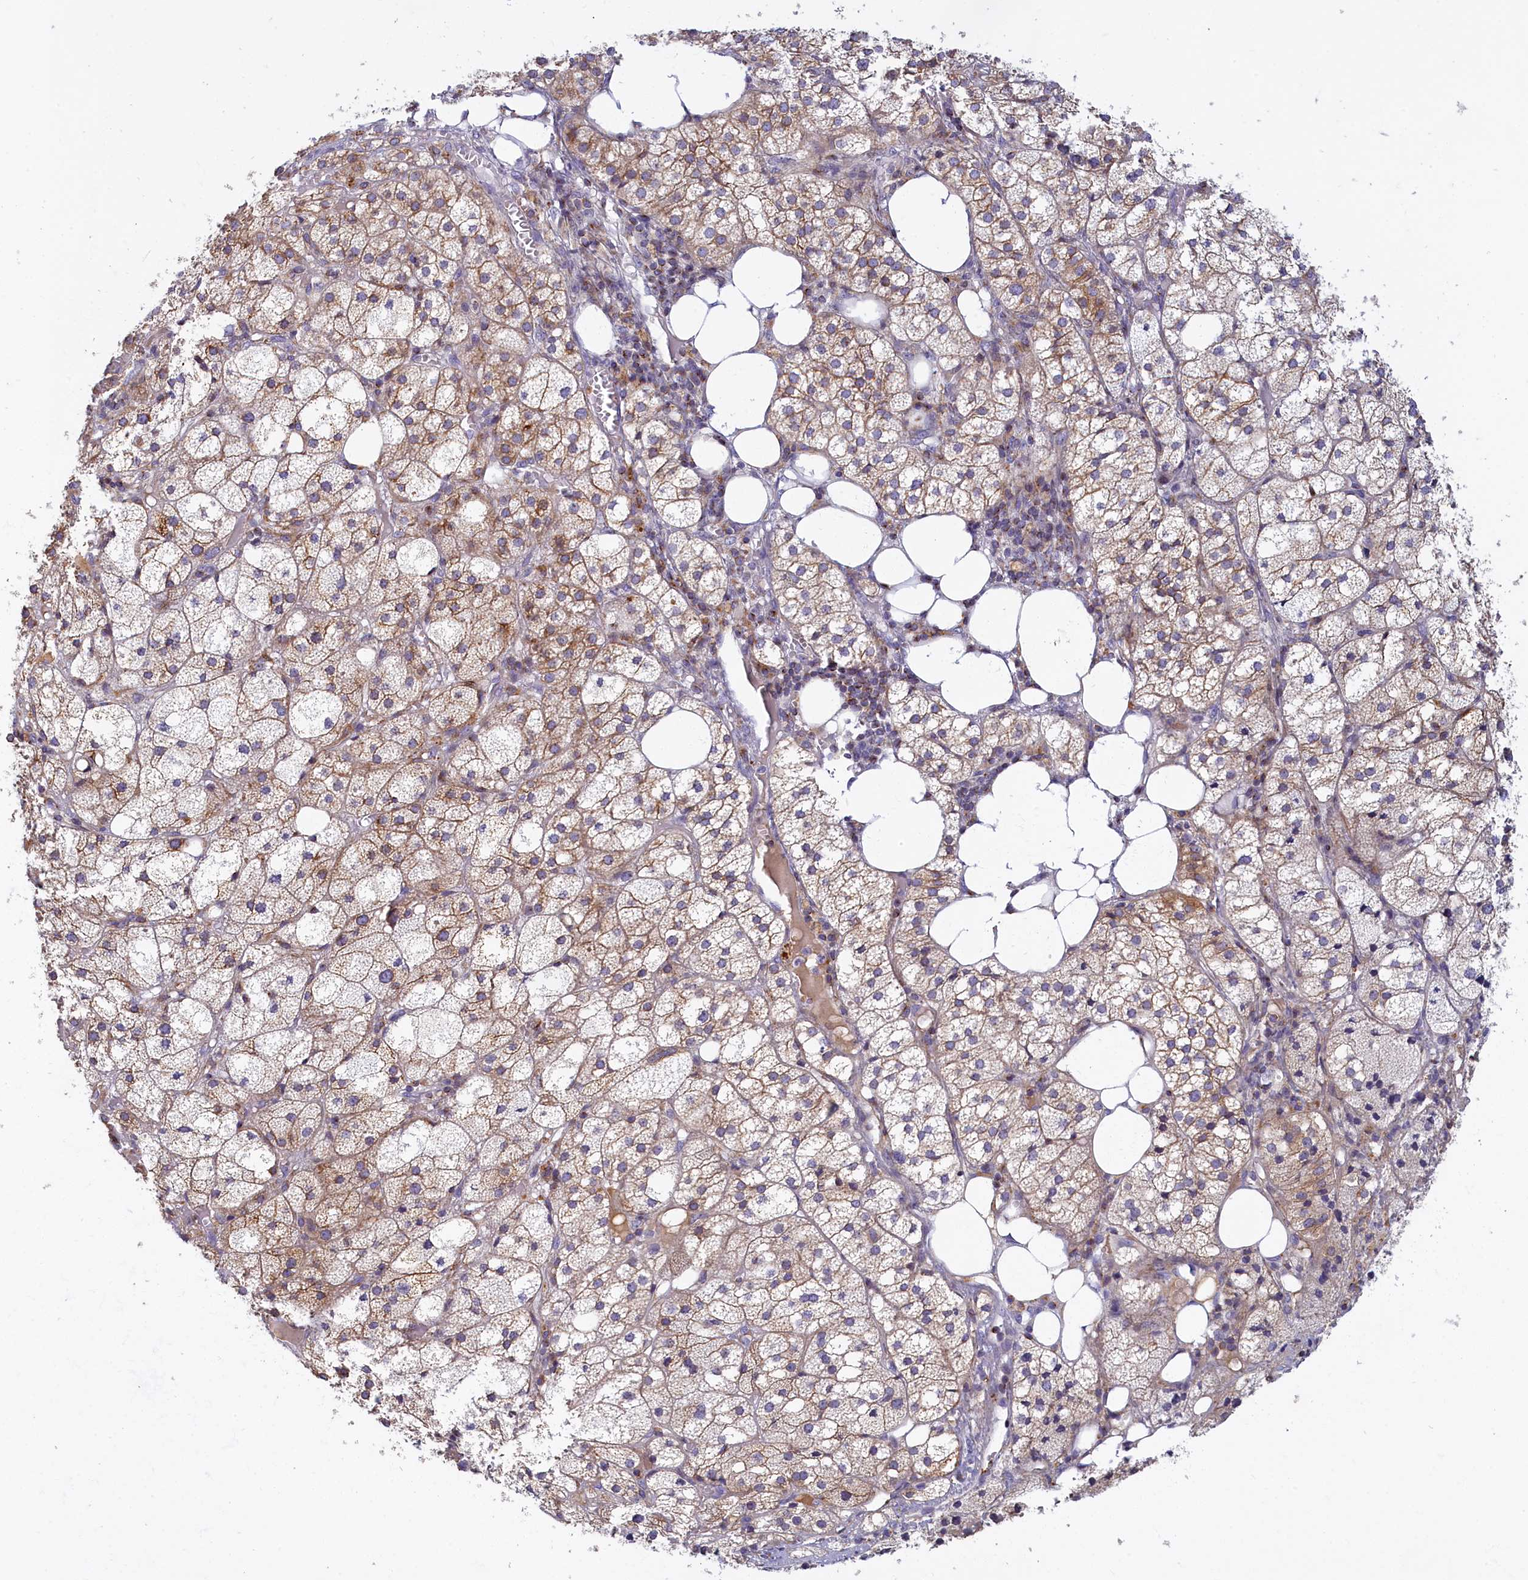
{"staining": {"intensity": "moderate", "quantity": "25%-75%", "location": "cytoplasmic/membranous"}, "tissue": "adrenal gland", "cell_type": "Glandular cells", "image_type": "normal", "snomed": [{"axis": "morphology", "description": "Normal tissue, NOS"}, {"axis": "topography", "description": "Adrenal gland"}], "caption": "DAB (3,3'-diaminobenzidine) immunohistochemical staining of unremarkable adrenal gland shows moderate cytoplasmic/membranous protein staining in about 25%-75% of glandular cells. (DAB (3,3'-diaminobenzidine) IHC, brown staining for protein, blue staining for nuclei).", "gene": "NOL10", "patient": {"sex": "female", "age": 61}}